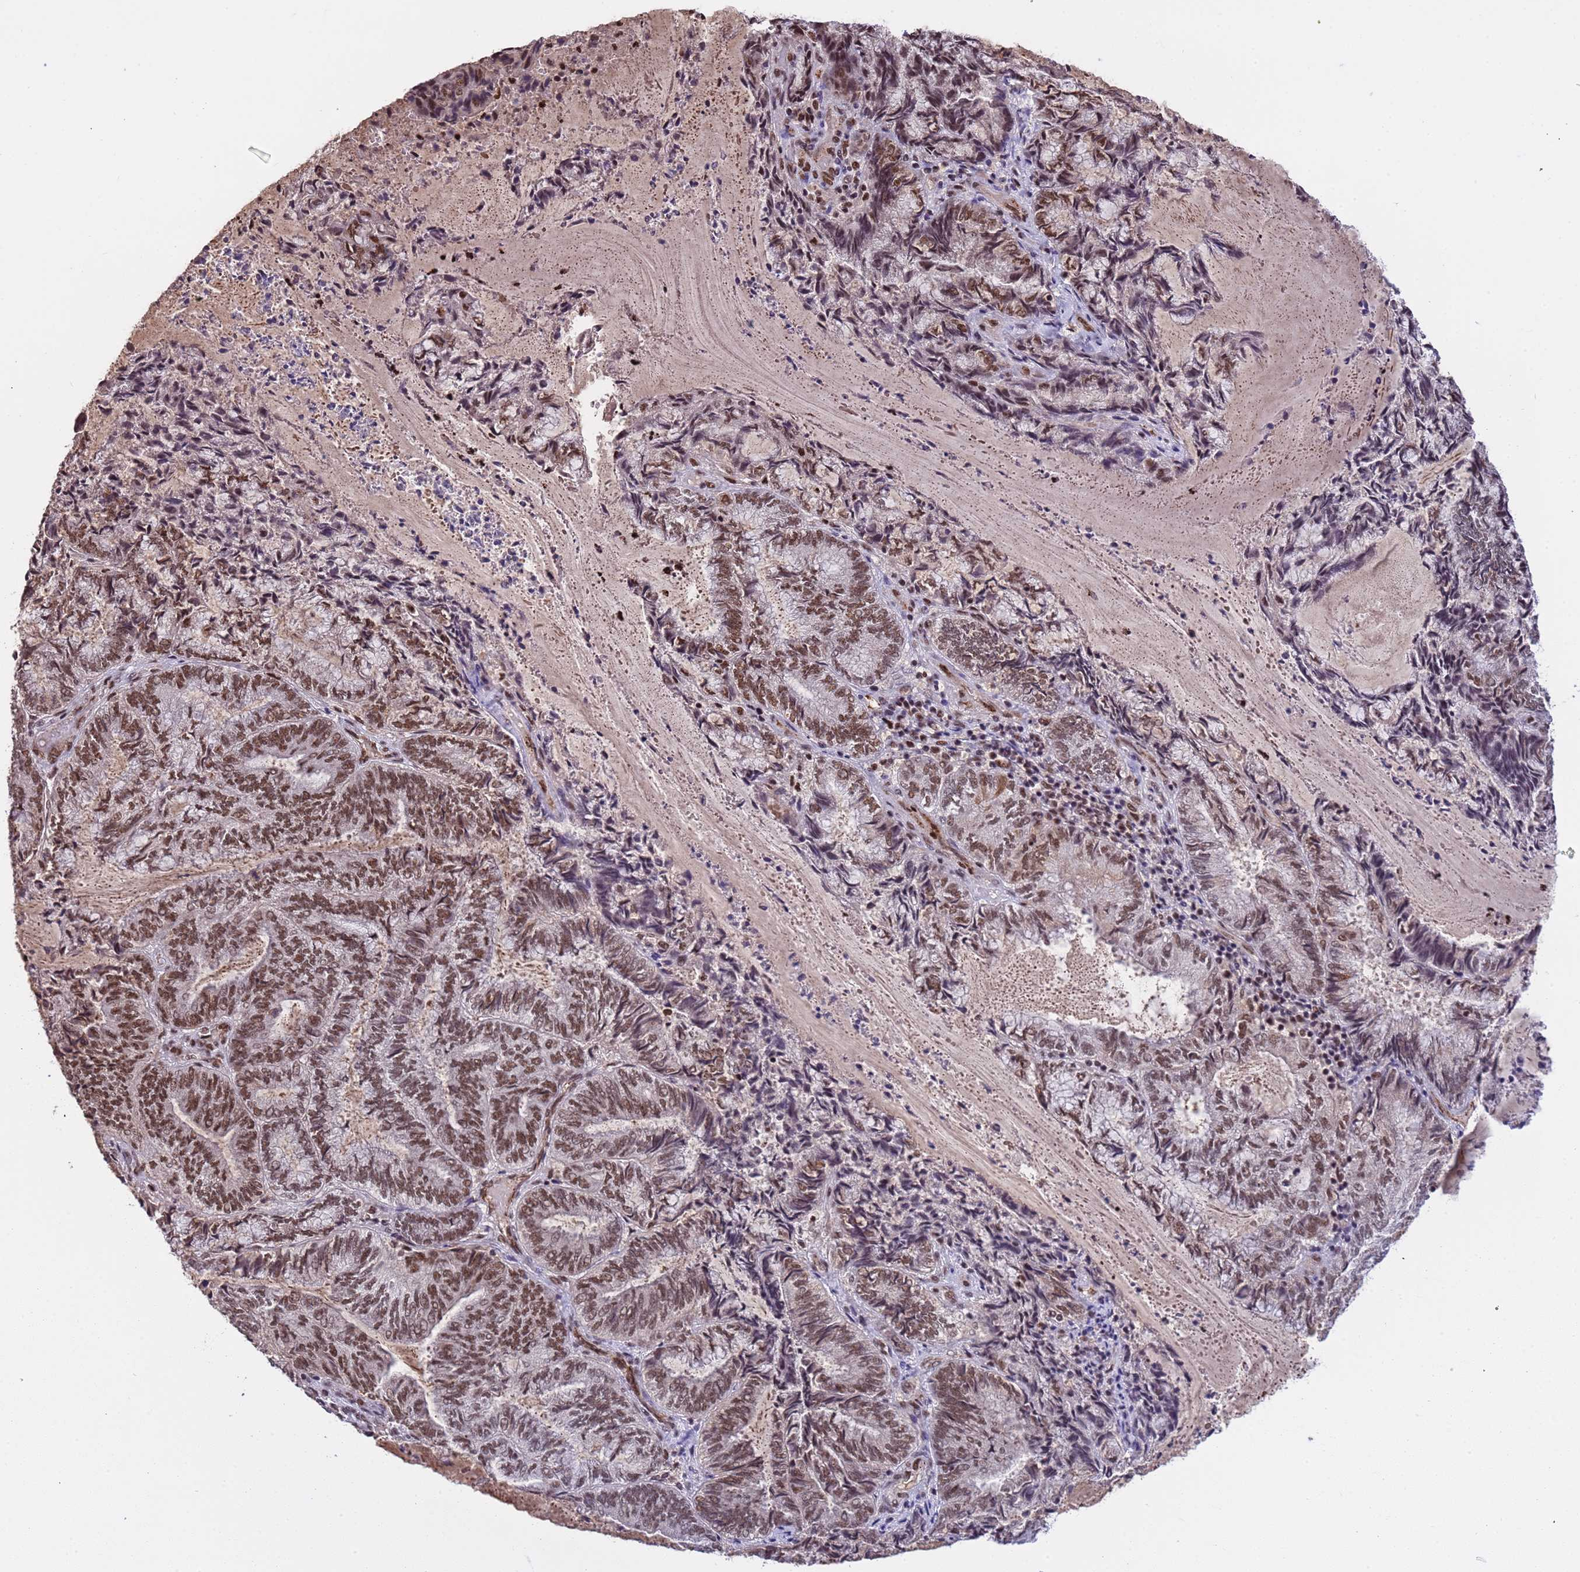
{"staining": {"intensity": "moderate", "quantity": ">75%", "location": "nuclear"}, "tissue": "endometrial cancer", "cell_type": "Tumor cells", "image_type": "cancer", "snomed": [{"axis": "morphology", "description": "Adenocarcinoma, NOS"}, {"axis": "topography", "description": "Endometrium"}], "caption": "Immunohistochemical staining of human endometrial adenocarcinoma displays medium levels of moderate nuclear protein staining in approximately >75% of tumor cells. The staining was performed using DAB (3,3'-diaminobenzidine) to visualize the protein expression in brown, while the nuclei were stained in blue with hematoxylin (Magnification: 20x).", "gene": "SRRT", "patient": {"sex": "female", "age": 80}}